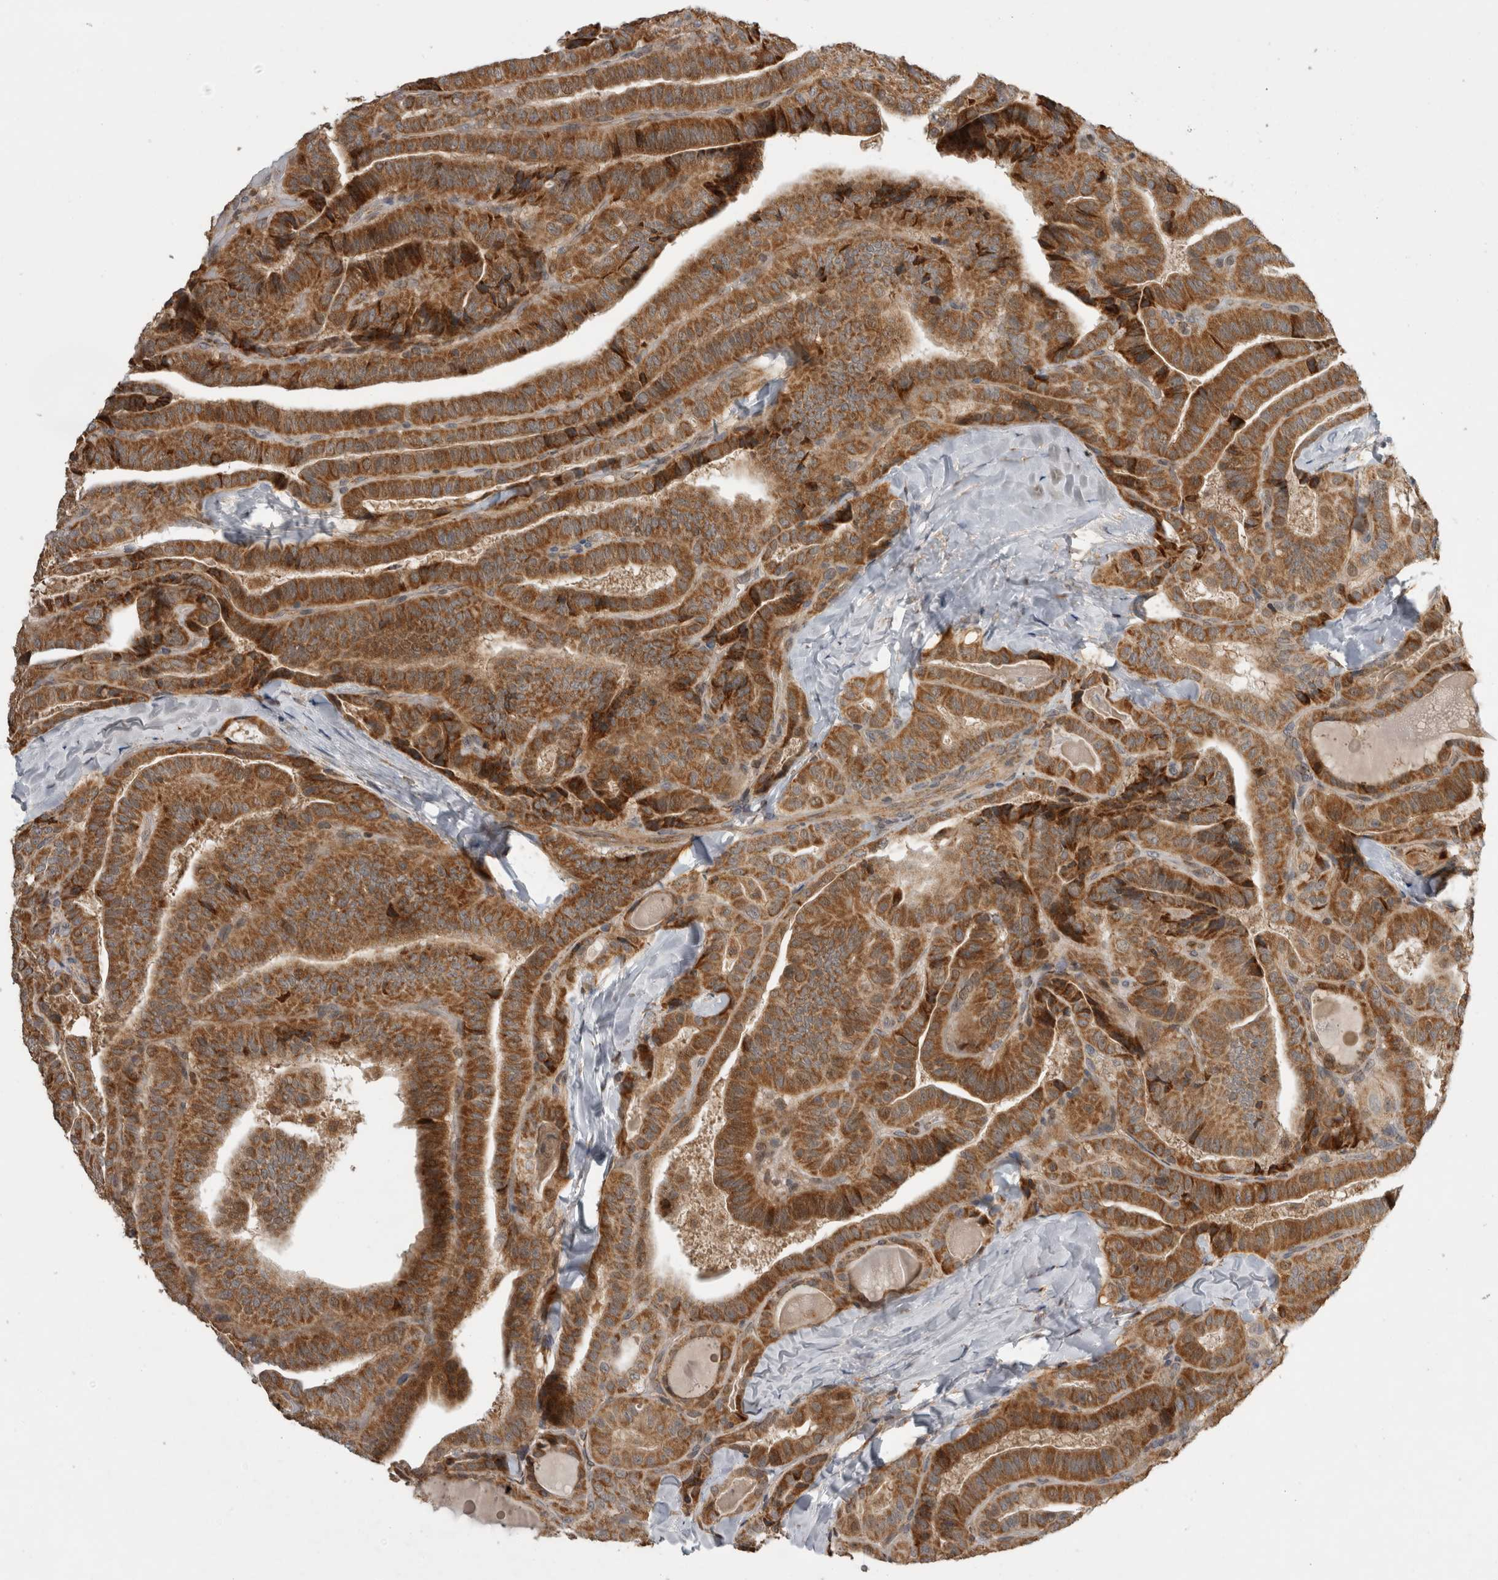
{"staining": {"intensity": "moderate", "quantity": ">75%", "location": "cytoplasmic/membranous"}, "tissue": "thyroid cancer", "cell_type": "Tumor cells", "image_type": "cancer", "snomed": [{"axis": "morphology", "description": "Papillary adenocarcinoma, NOS"}, {"axis": "topography", "description": "Thyroid gland"}], "caption": "Immunohistochemistry (IHC) (DAB (3,3'-diaminobenzidine)) staining of human thyroid papillary adenocarcinoma reveals moderate cytoplasmic/membranous protein staining in approximately >75% of tumor cells. The staining is performed using DAB brown chromogen to label protein expression. The nuclei are counter-stained blue using hematoxylin.", "gene": "KCNIP1", "patient": {"sex": "male", "age": 77}}